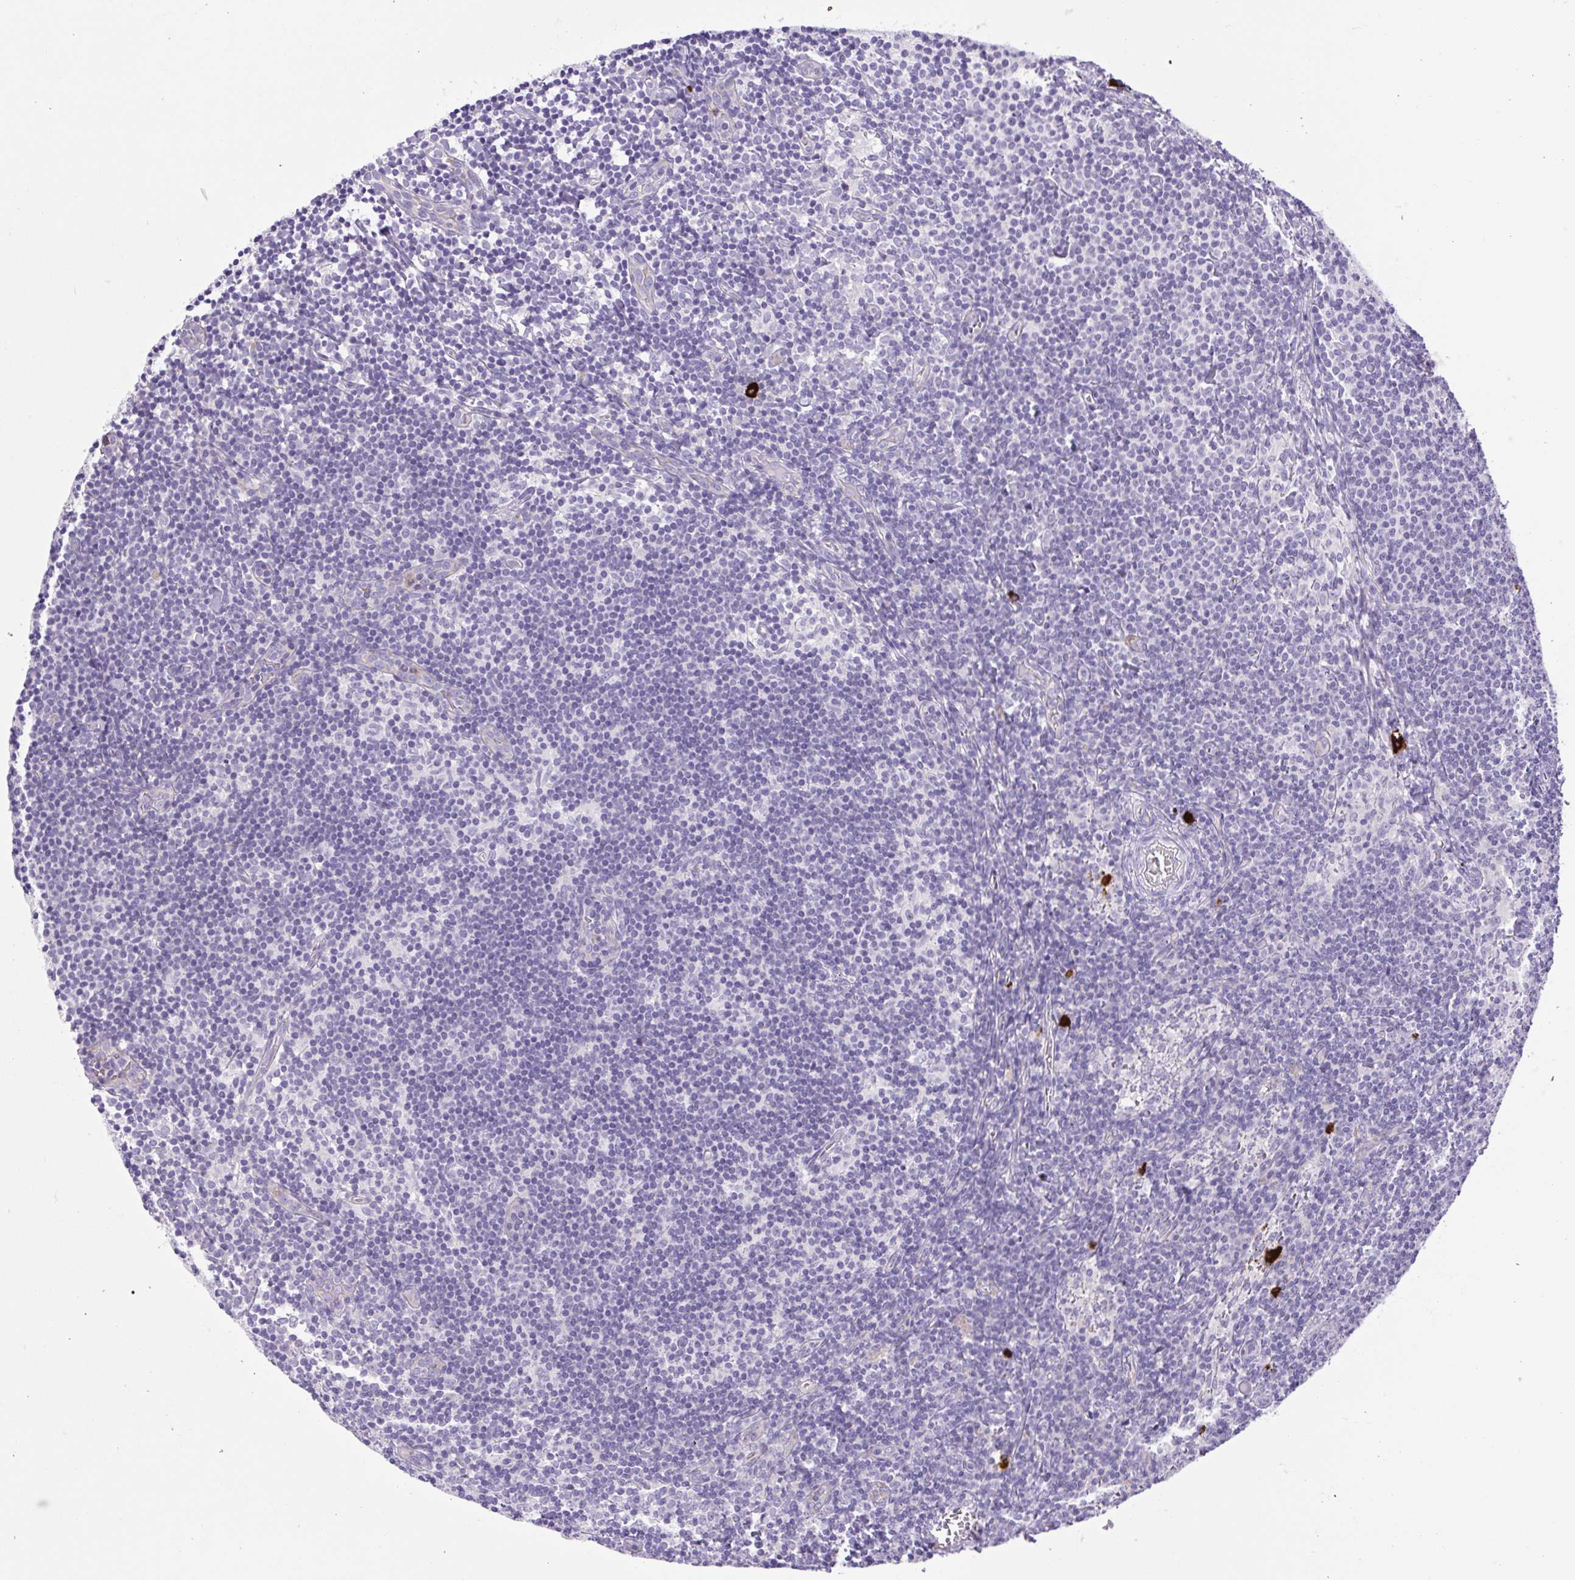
{"staining": {"intensity": "negative", "quantity": "none", "location": "none"}, "tissue": "lymph node", "cell_type": "Germinal center cells", "image_type": "normal", "snomed": [{"axis": "morphology", "description": "Normal tissue, NOS"}, {"axis": "topography", "description": "Lymph node"}], "caption": "This is an immunohistochemistry photomicrograph of normal lymph node. There is no positivity in germinal center cells.", "gene": "FAM177B", "patient": {"sex": "female", "age": 41}}